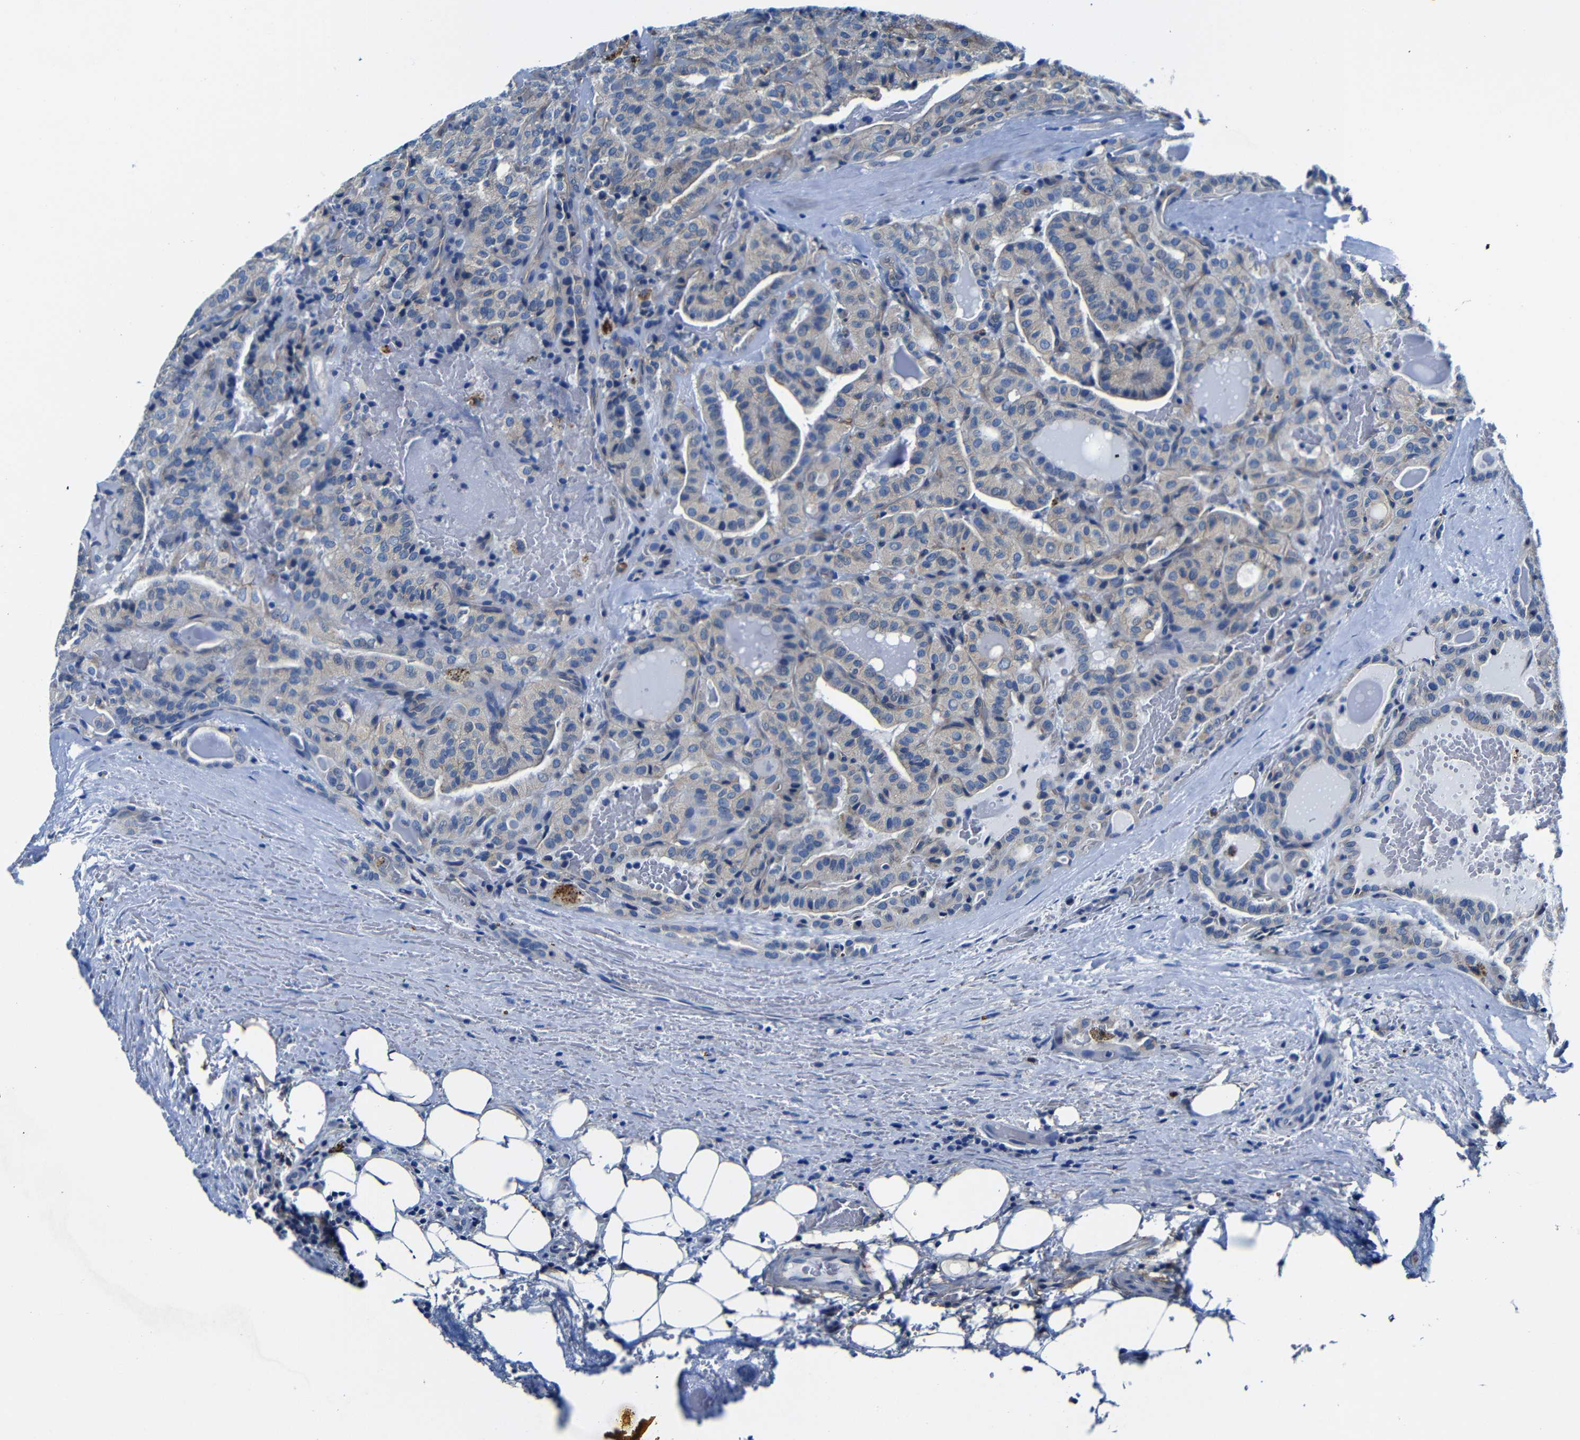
{"staining": {"intensity": "weak", "quantity": "25%-75%", "location": "cytoplasmic/membranous"}, "tissue": "head and neck cancer", "cell_type": "Tumor cells", "image_type": "cancer", "snomed": [{"axis": "morphology", "description": "Squamous cell carcinoma, NOS"}, {"axis": "topography", "description": "Oral tissue"}, {"axis": "topography", "description": "Head-Neck"}], "caption": "DAB immunohistochemical staining of human squamous cell carcinoma (head and neck) displays weak cytoplasmic/membranous protein staining in approximately 25%-75% of tumor cells.", "gene": "GIMAP2", "patient": {"sex": "female", "age": 50}}